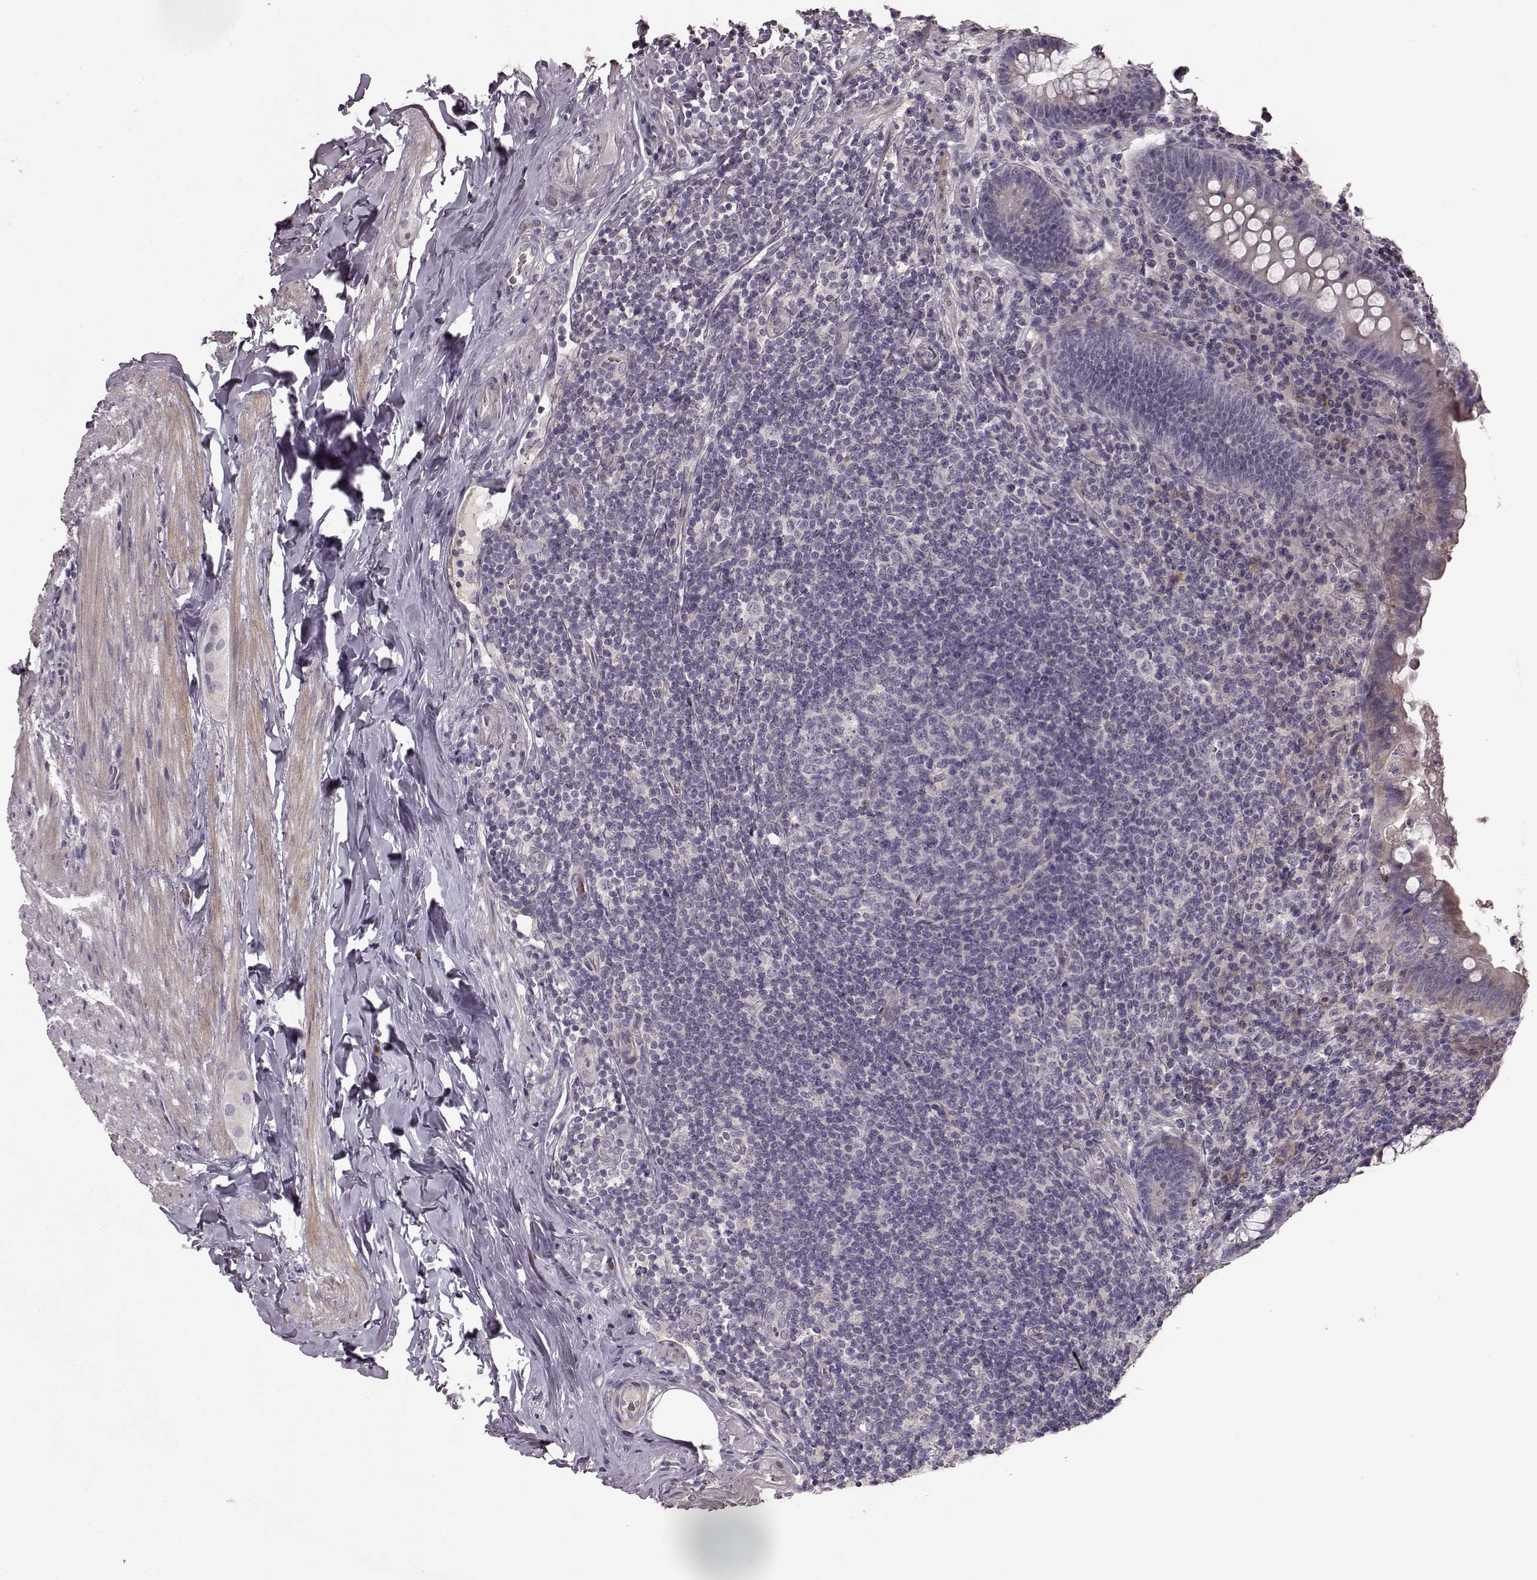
{"staining": {"intensity": "weak", "quantity": "25%-75%", "location": "cytoplasmic/membranous"}, "tissue": "appendix", "cell_type": "Glandular cells", "image_type": "normal", "snomed": [{"axis": "morphology", "description": "Normal tissue, NOS"}, {"axis": "topography", "description": "Appendix"}], "caption": "This is an image of immunohistochemistry staining of unremarkable appendix, which shows weak staining in the cytoplasmic/membranous of glandular cells.", "gene": "SLC52A3", "patient": {"sex": "male", "age": 47}}